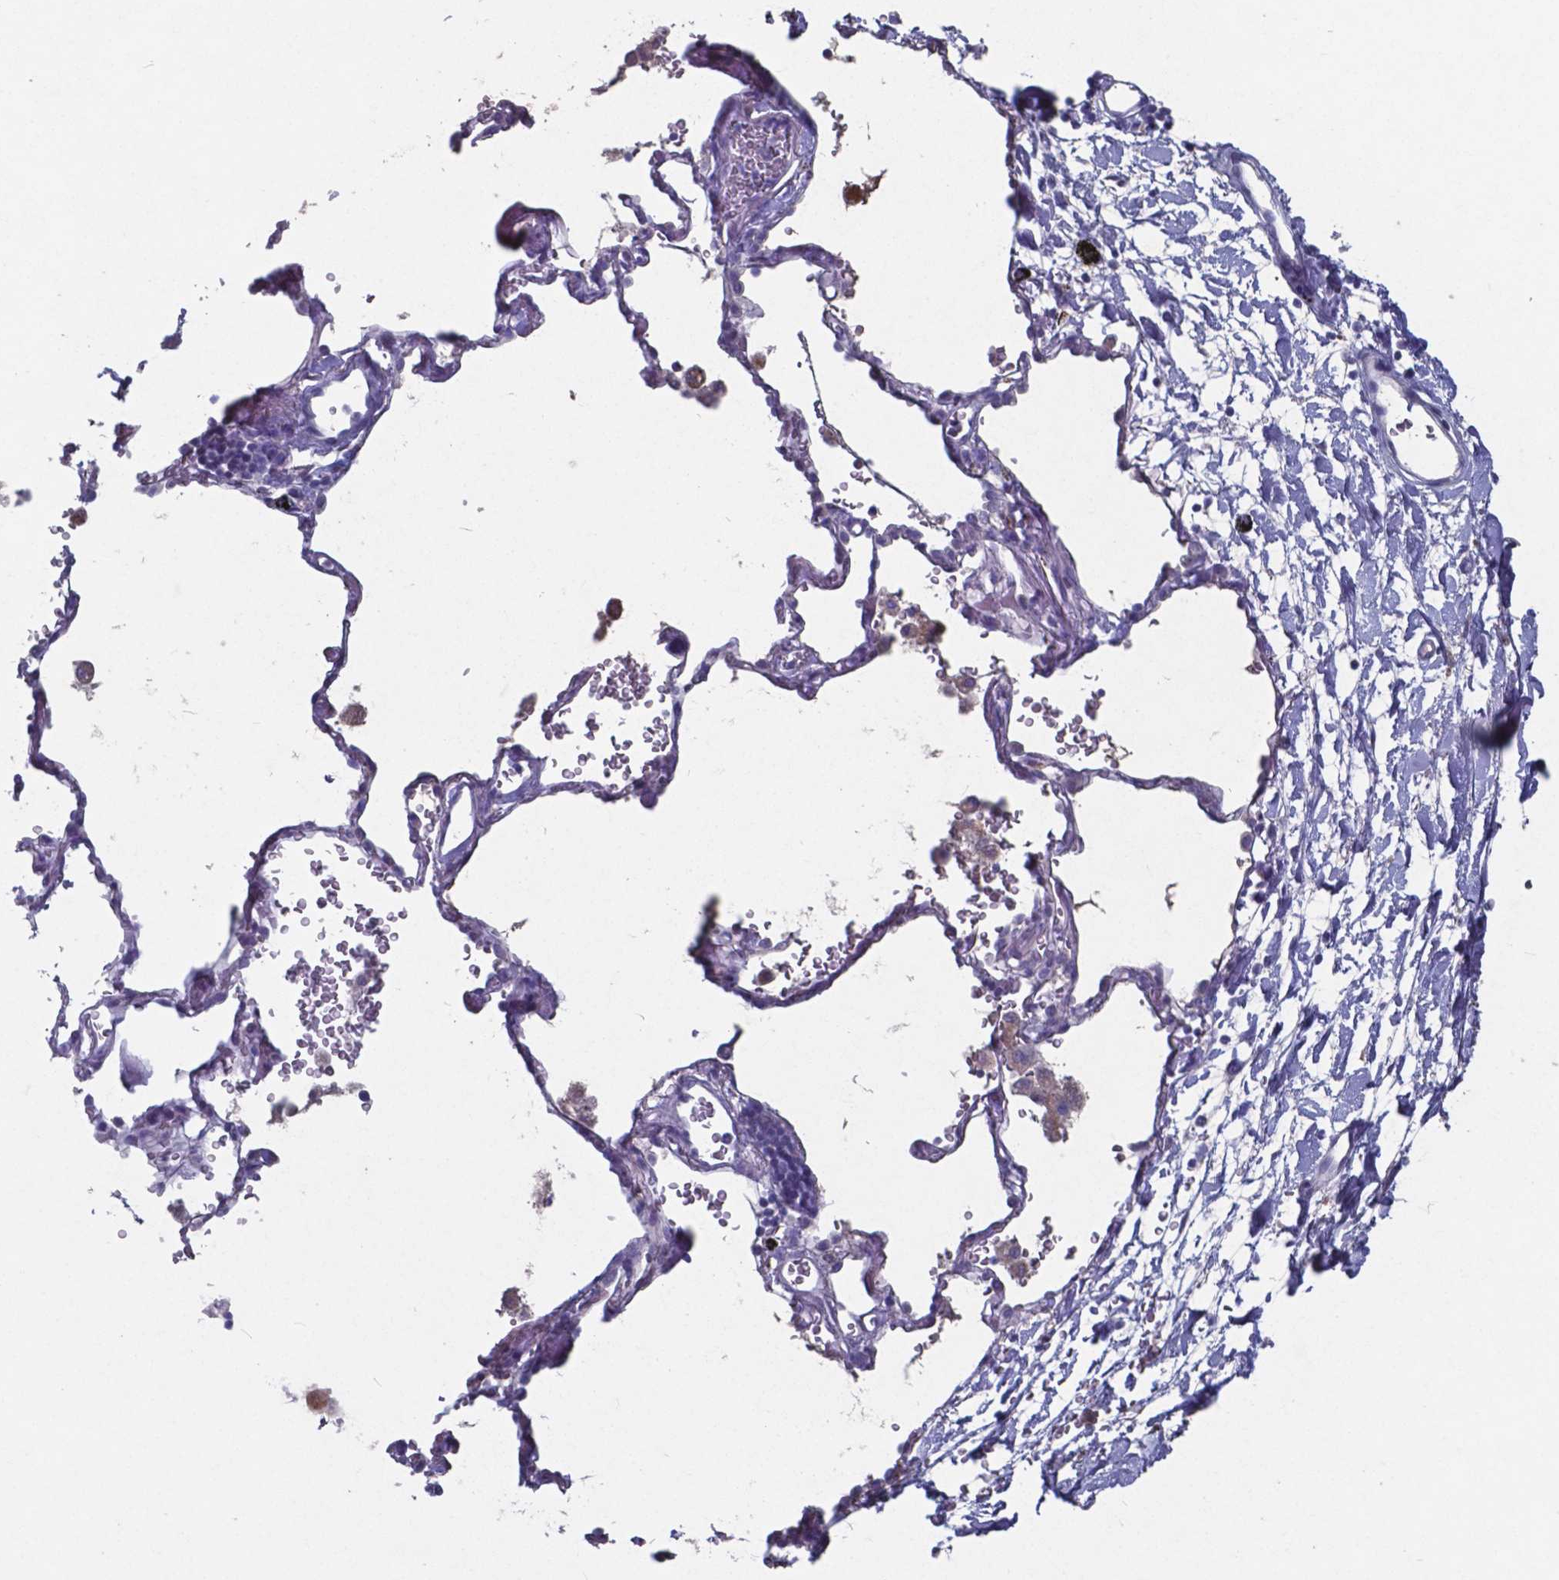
{"staining": {"intensity": "weak", "quantity": "25%-75%", "location": "cytoplasmic/membranous"}, "tissue": "adipose tissue", "cell_type": "Adipocytes", "image_type": "normal", "snomed": [{"axis": "morphology", "description": "Normal tissue, NOS"}, {"axis": "topography", "description": "Cartilage tissue"}, {"axis": "topography", "description": "Bronchus"}], "caption": "Protein staining of normal adipose tissue reveals weak cytoplasmic/membranous staining in about 25%-75% of adipocytes. (brown staining indicates protein expression, while blue staining denotes nuclei).", "gene": "TTR", "patient": {"sex": "male", "age": 58}}